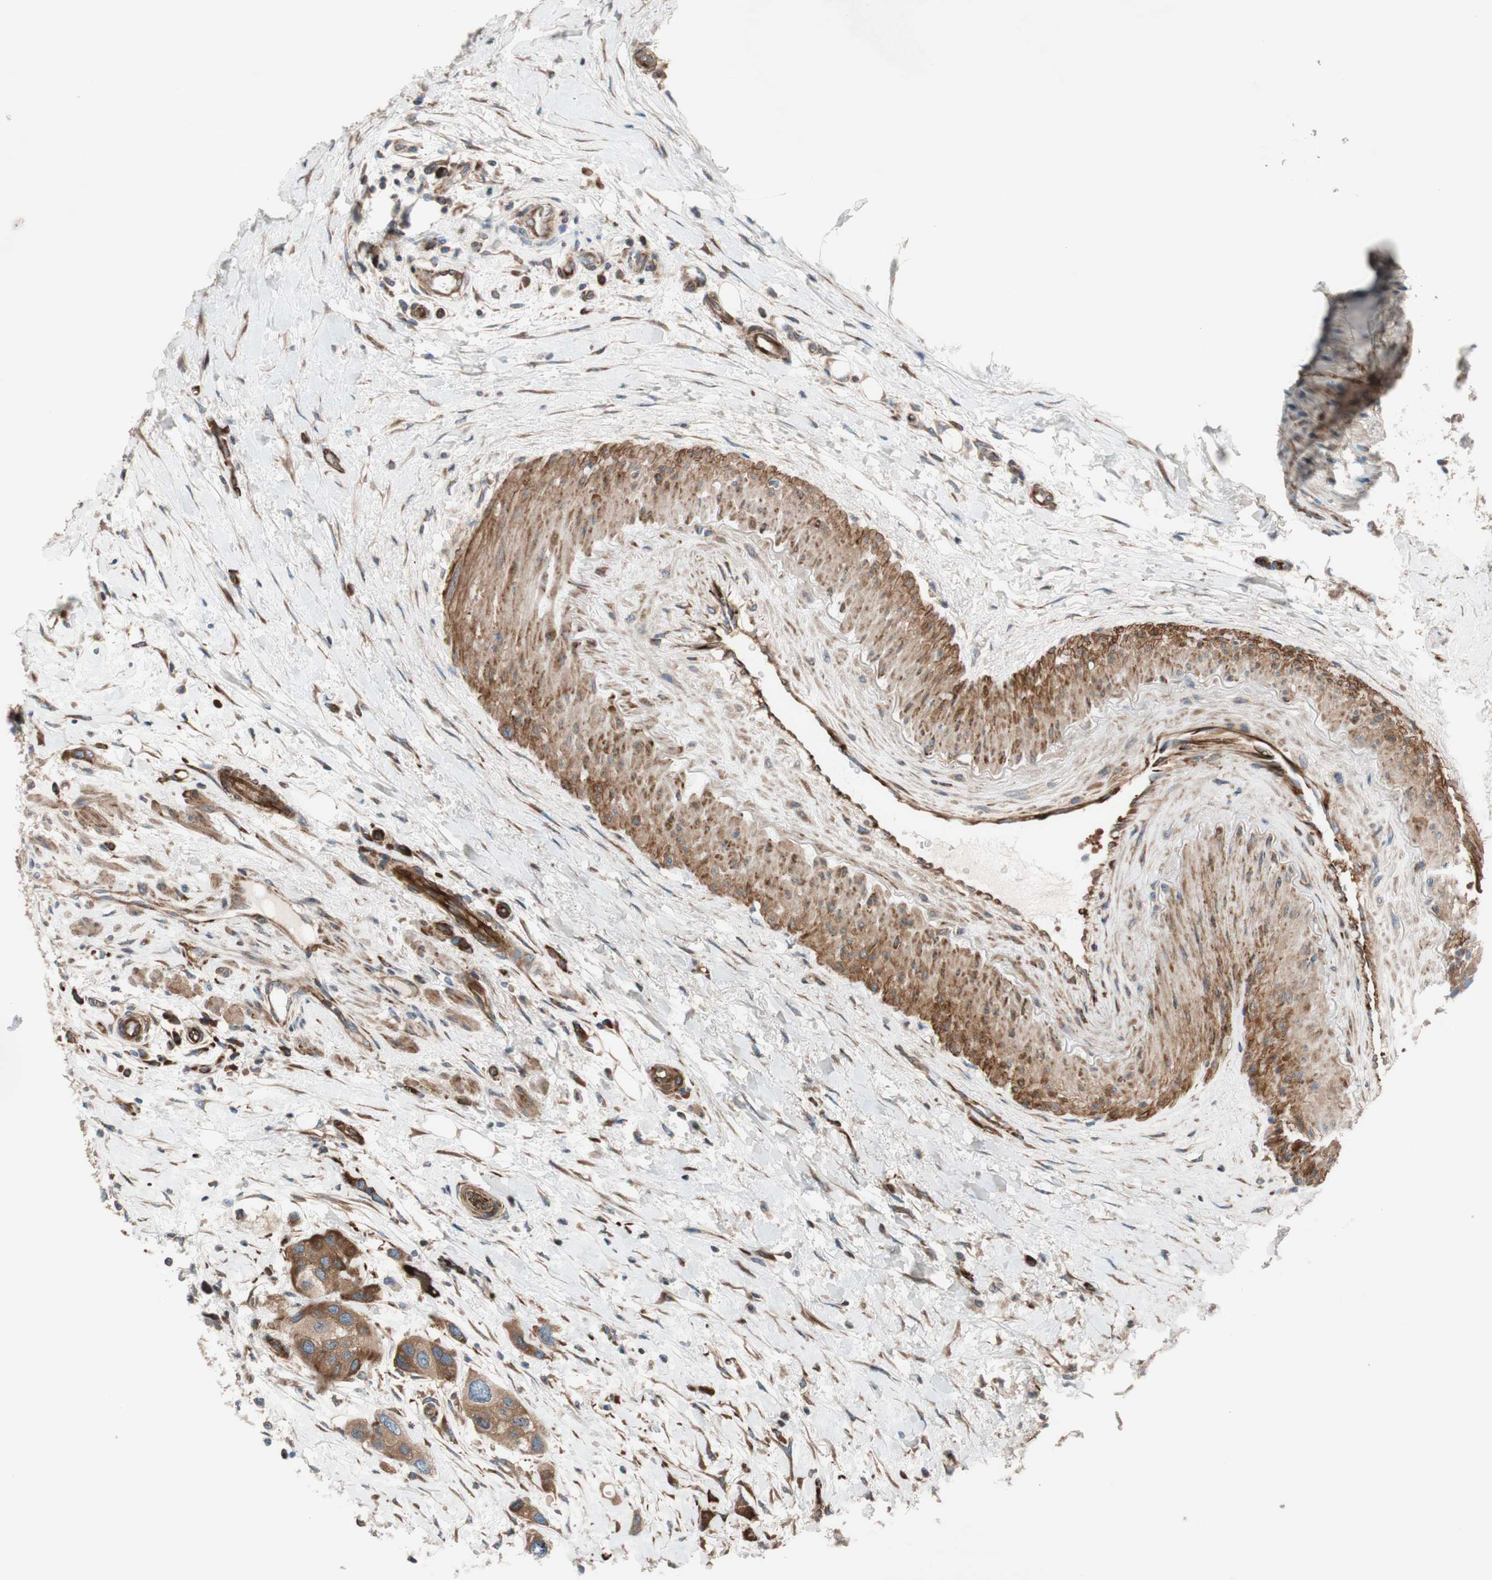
{"staining": {"intensity": "moderate", "quantity": ">75%", "location": "cytoplasmic/membranous"}, "tissue": "urothelial cancer", "cell_type": "Tumor cells", "image_type": "cancer", "snomed": [{"axis": "morphology", "description": "Urothelial carcinoma, High grade"}, {"axis": "topography", "description": "Urinary bladder"}], "caption": "The immunohistochemical stain highlights moderate cytoplasmic/membranous positivity in tumor cells of urothelial cancer tissue.", "gene": "CCN4", "patient": {"sex": "female", "age": 56}}